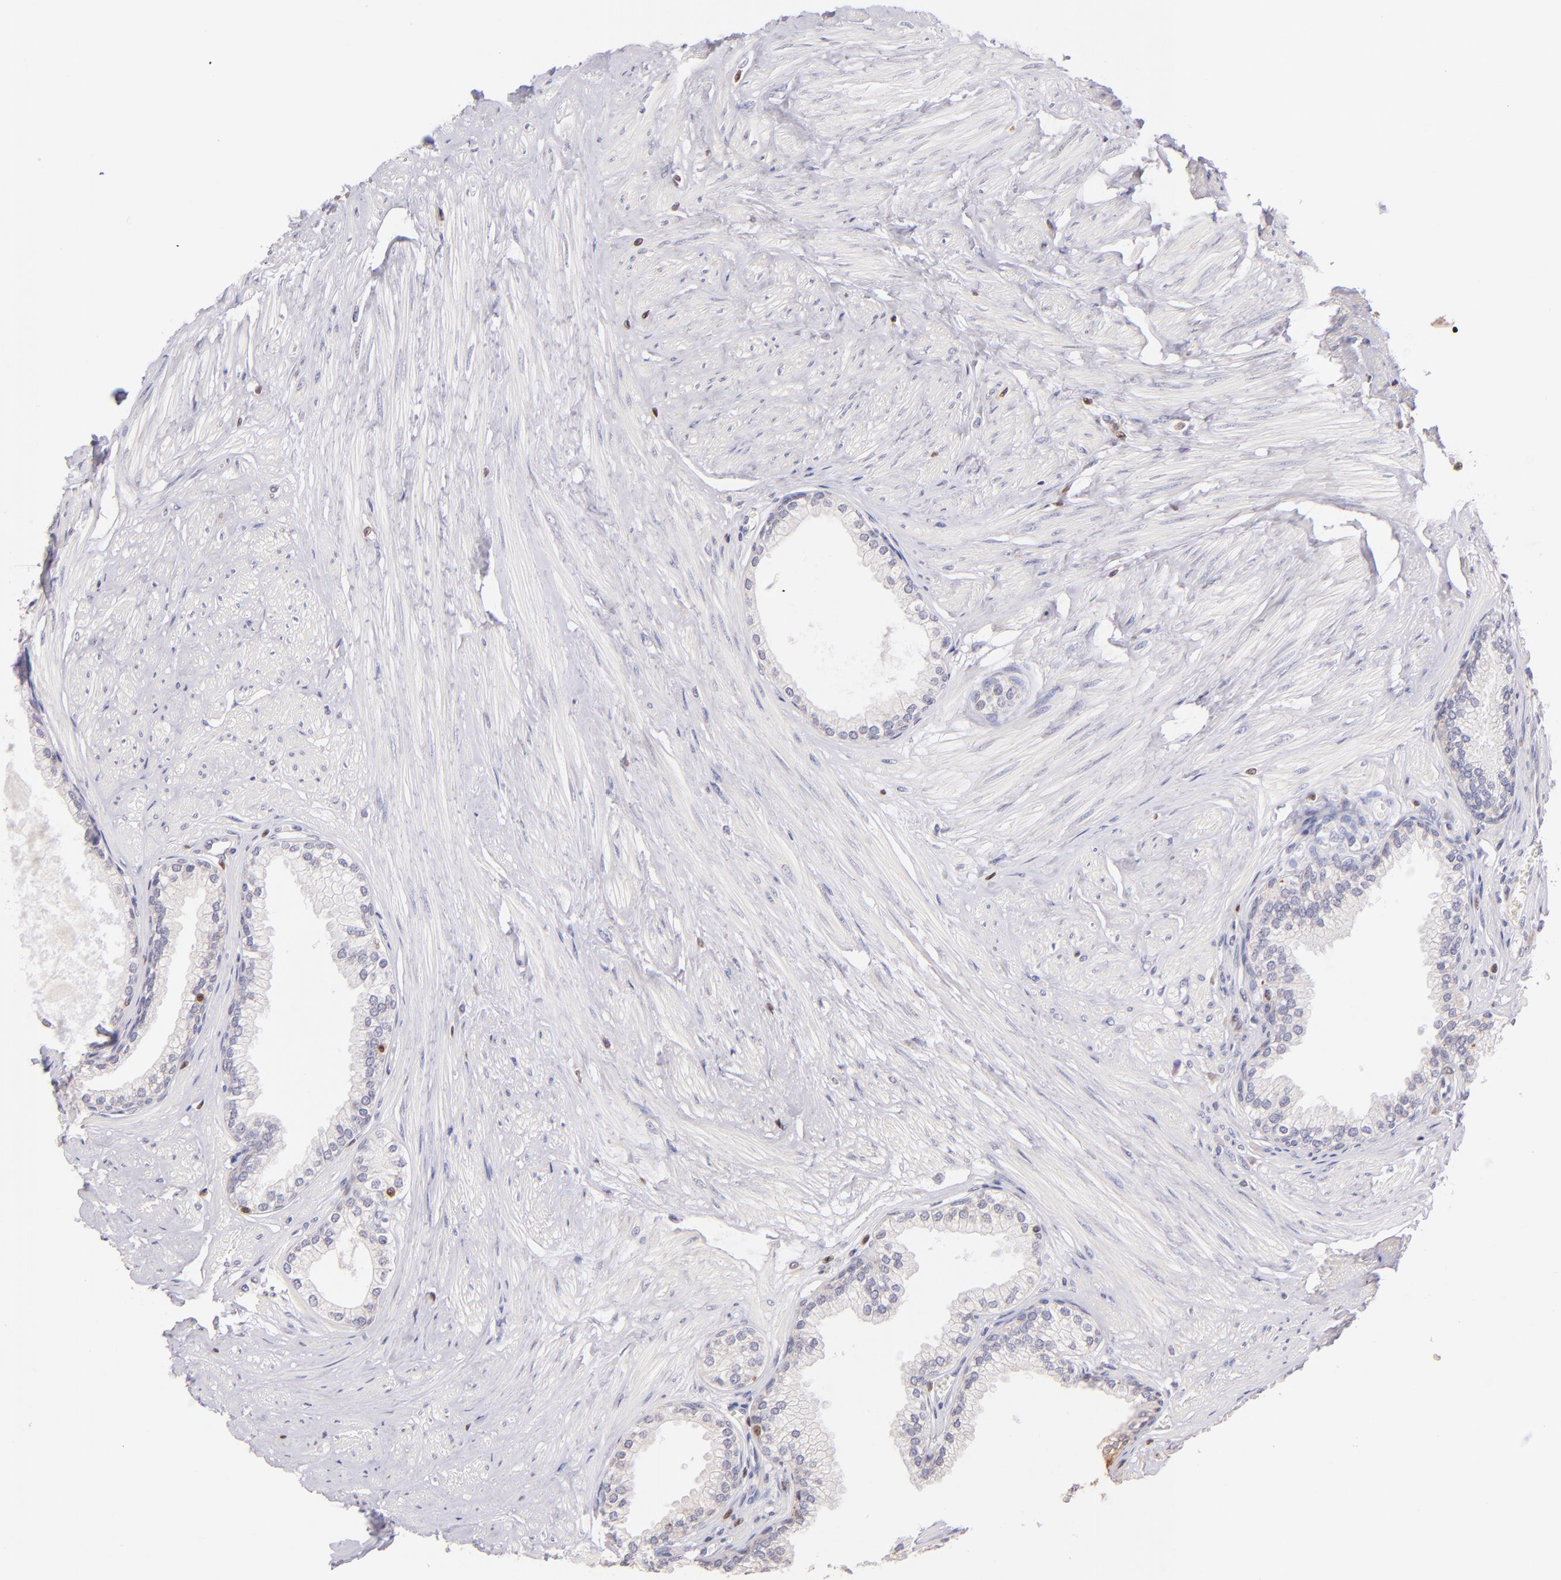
{"staining": {"intensity": "weak", "quantity": "25%-75%", "location": "cytoplasmic/membranous"}, "tissue": "prostate", "cell_type": "Glandular cells", "image_type": "normal", "snomed": [{"axis": "morphology", "description": "Normal tissue, NOS"}, {"axis": "topography", "description": "Prostate"}], "caption": "Protein expression analysis of normal human prostate reveals weak cytoplasmic/membranous positivity in approximately 25%-75% of glandular cells. (DAB IHC, brown staining for protein, blue staining for nuclei).", "gene": "ZAP70", "patient": {"sex": "male", "age": 64}}